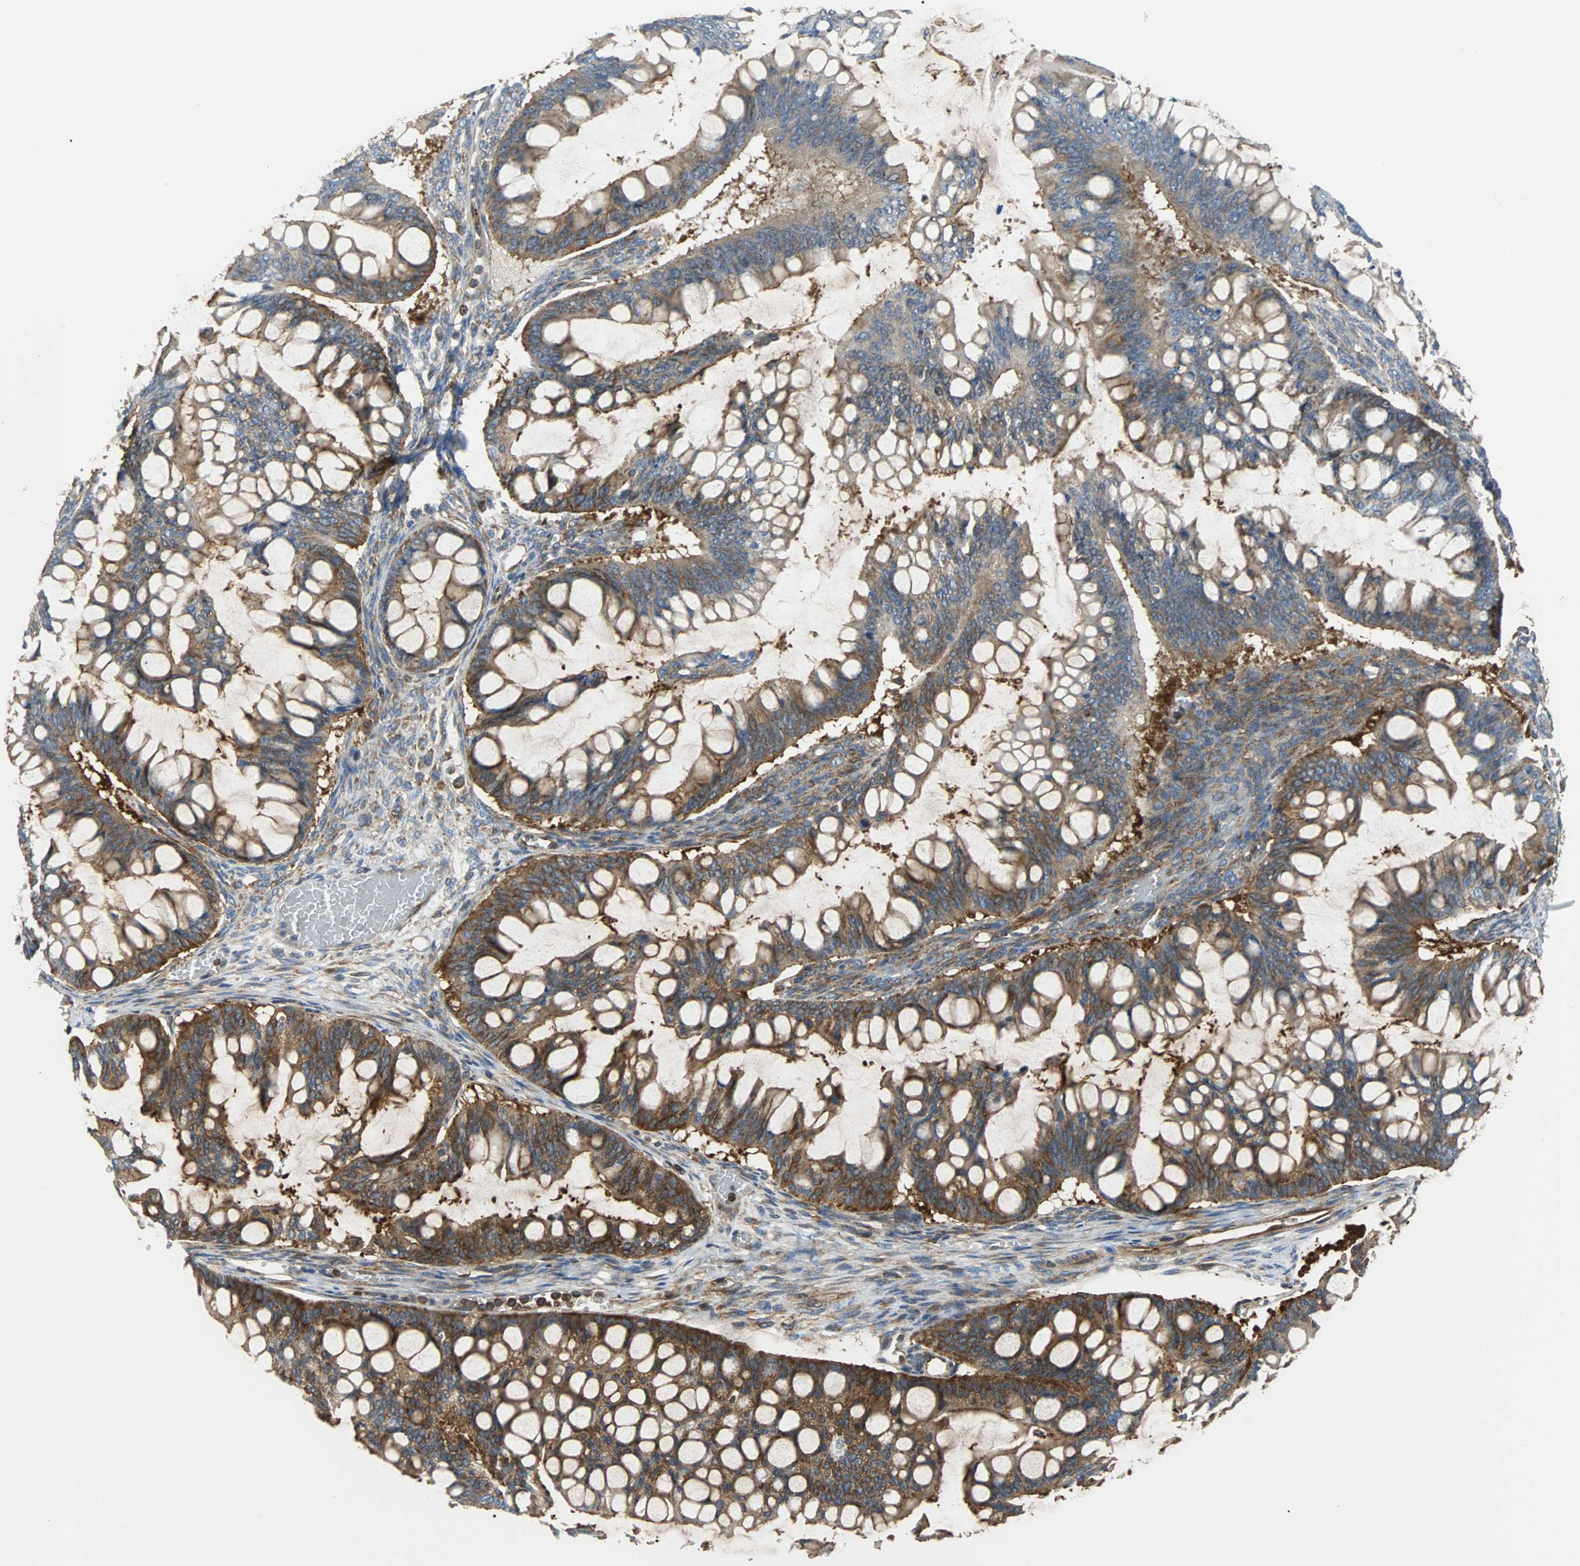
{"staining": {"intensity": "moderate", "quantity": ">75%", "location": "cytoplasmic/membranous"}, "tissue": "ovarian cancer", "cell_type": "Tumor cells", "image_type": "cancer", "snomed": [{"axis": "morphology", "description": "Cystadenocarcinoma, mucinous, NOS"}, {"axis": "topography", "description": "Ovary"}], "caption": "This is a photomicrograph of IHC staining of ovarian cancer, which shows moderate positivity in the cytoplasmic/membranous of tumor cells.", "gene": "RELA", "patient": {"sex": "female", "age": 73}}